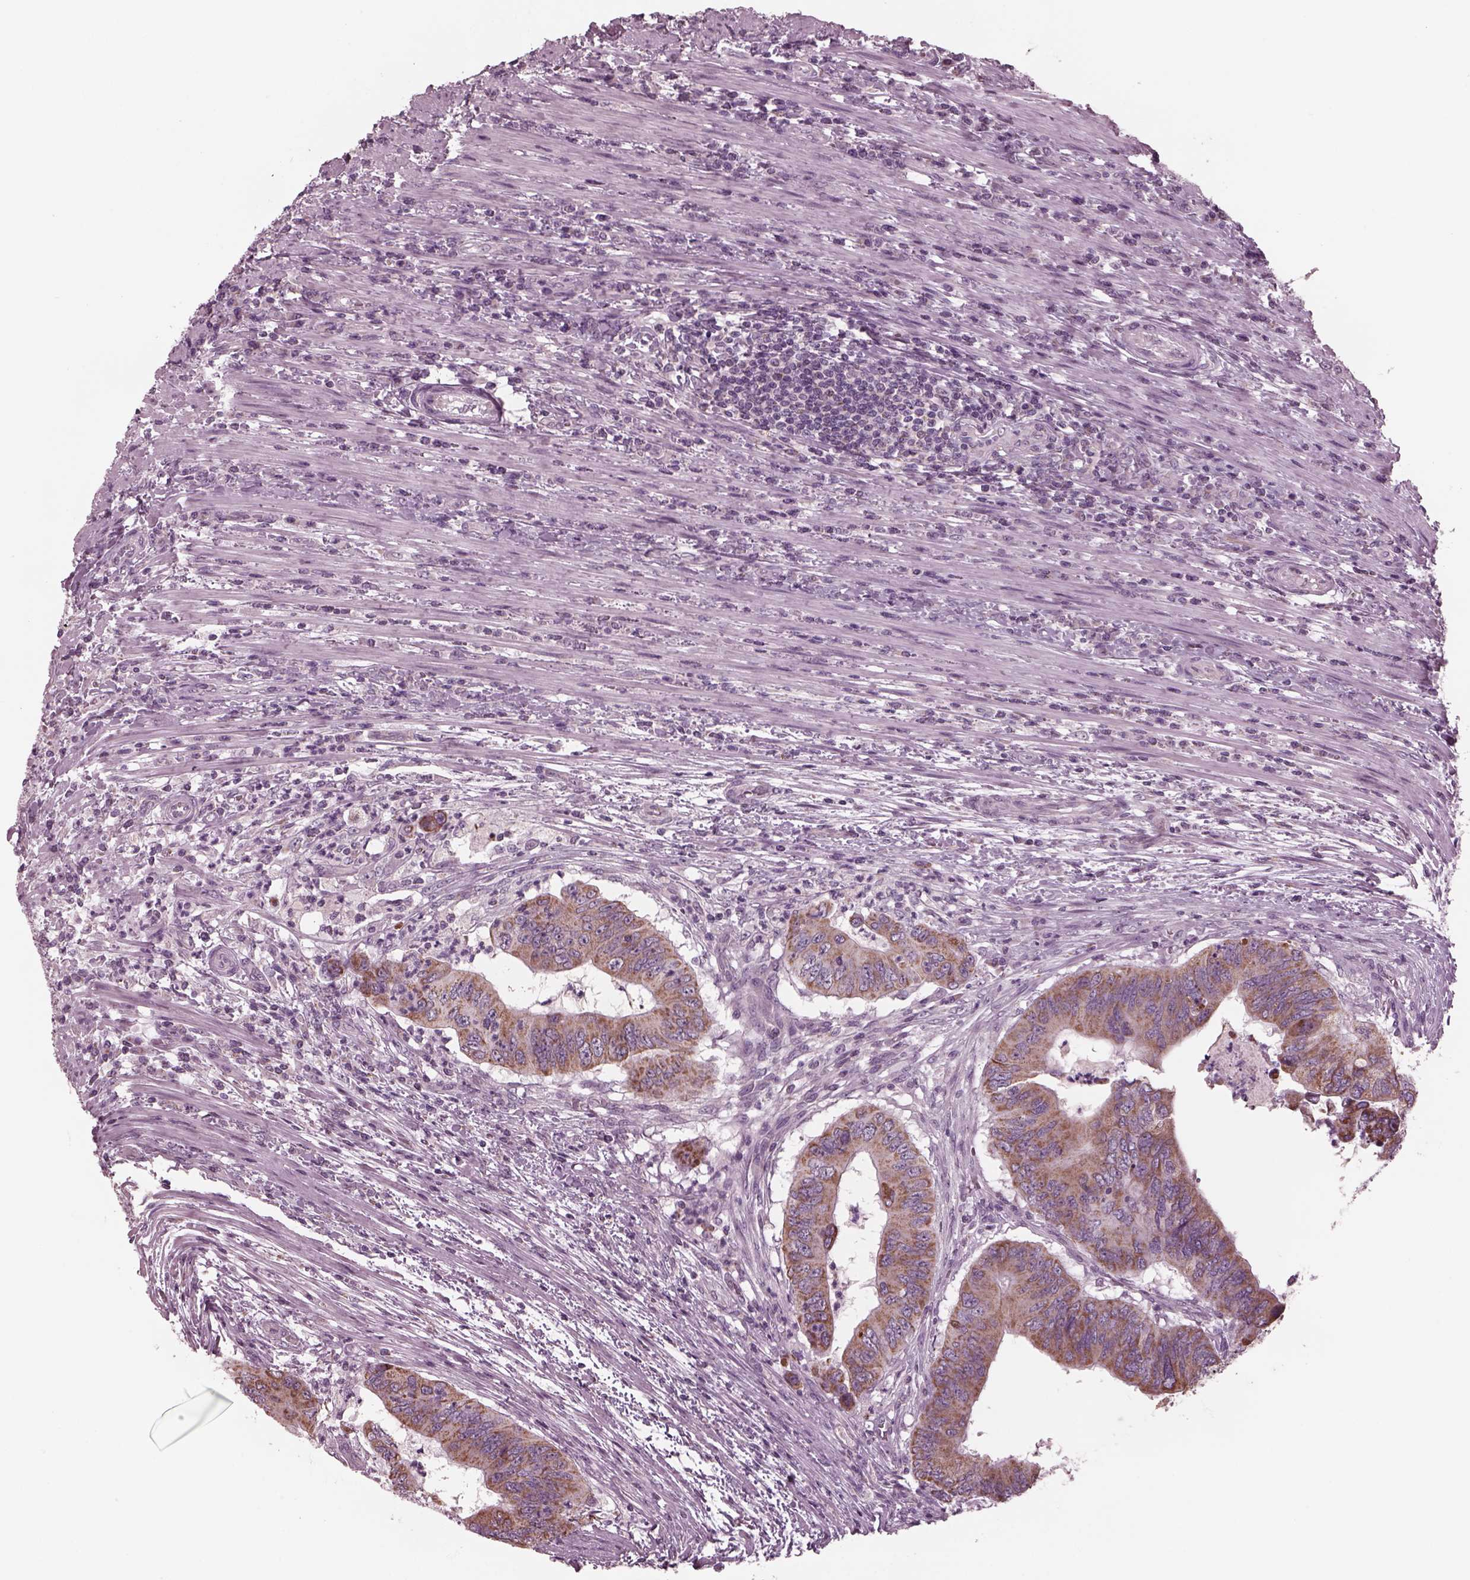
{"staining": {"intensity": "moderate", "quantity": ">75%", "location": "cytoplasmic/membranous"}, "tissue": "colorectal cancer", "cell_type": "Tumor cells", "image_type": "cancer", "snomed": [{"axis": "morphology", "description": "Adenocarcinoma, NOS"}, {"axis": "topography", "description": "Colon"}], "caption": "Colorectal cancer (adenocarcinoma) was stained to show a protein in brown. There is medium levels of moderate cytoplasmic/membranous staining in approximately >75% of tumor cells. (brown staining indicates protein expression, while blue staining denotes nuclei).", "gene": "CELSR3", "patient": {"sex": "male", "age": 53}}